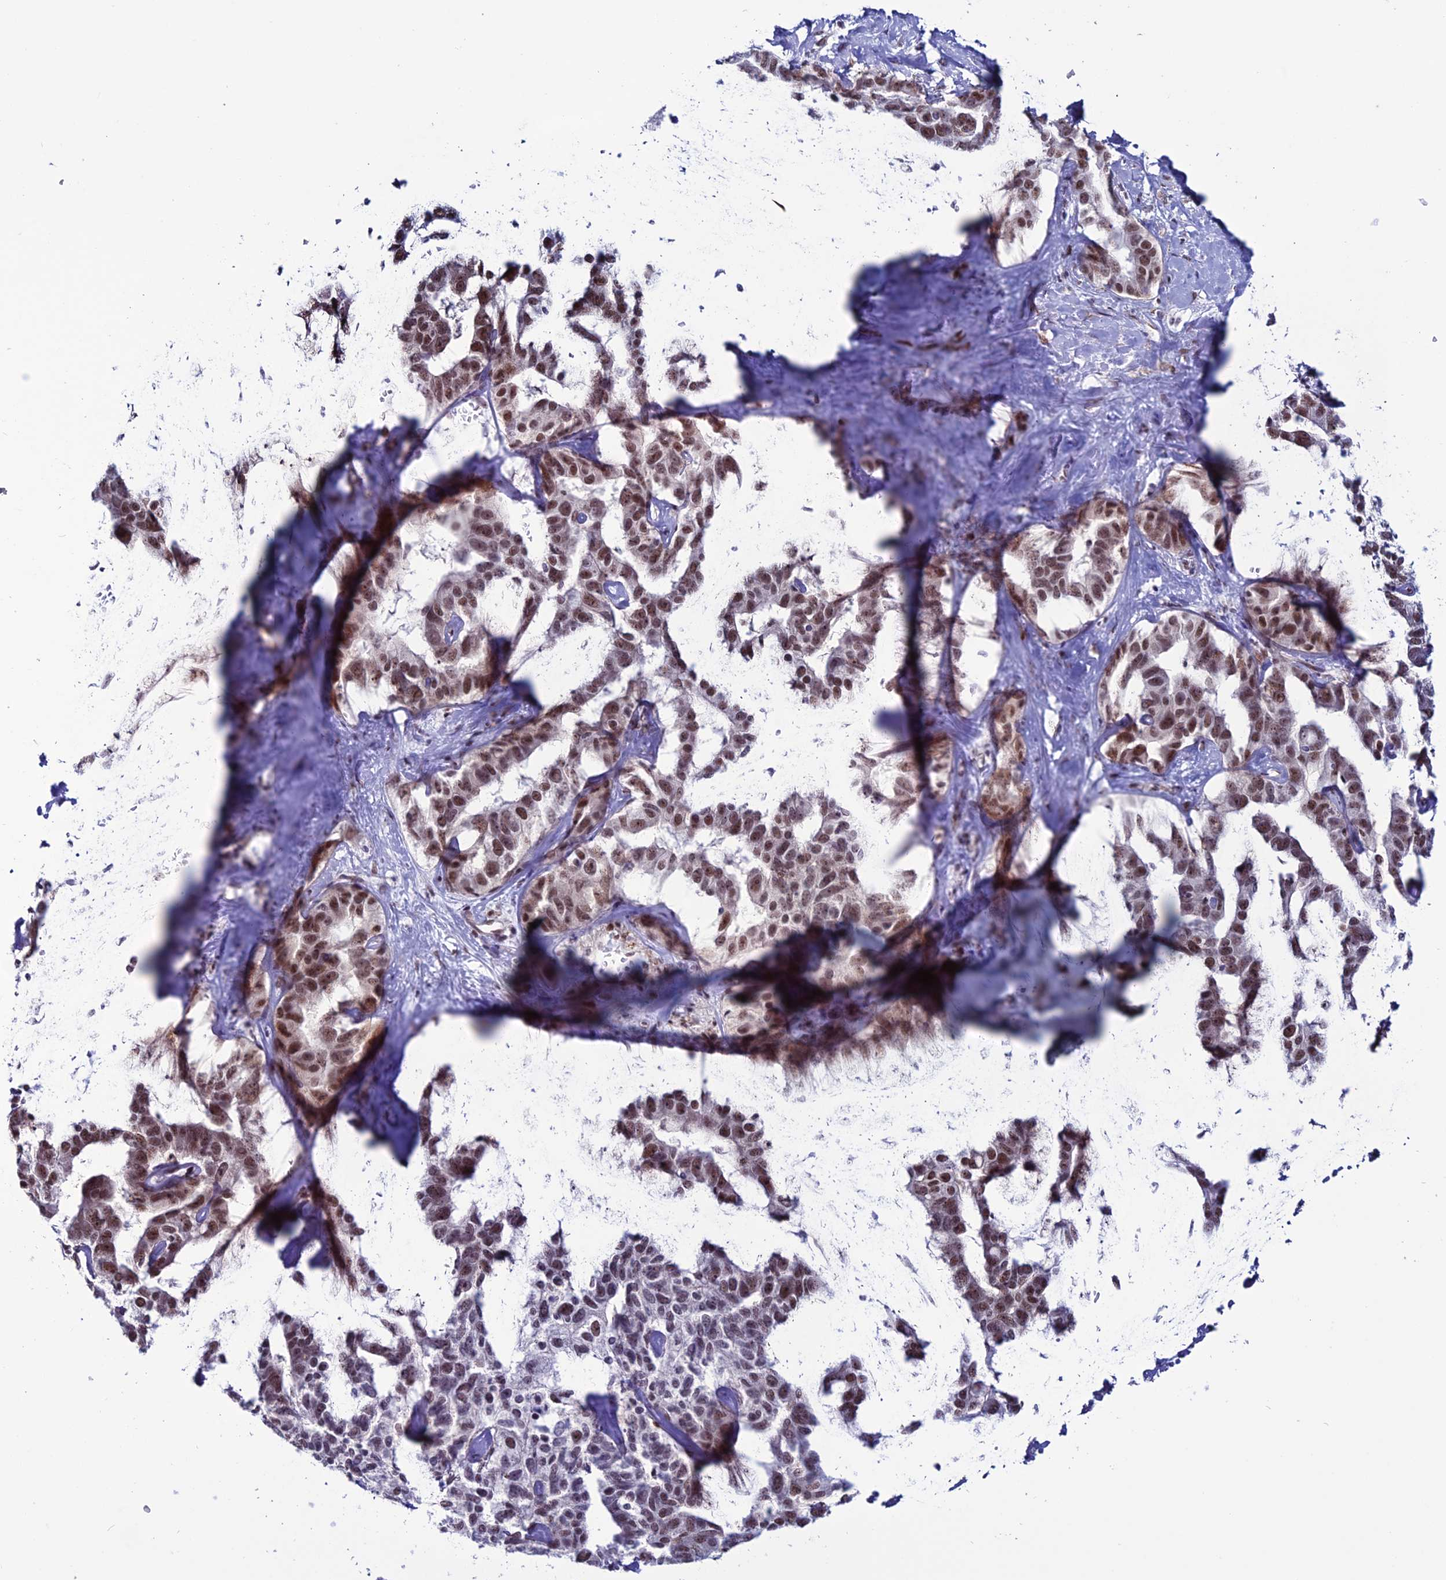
{"staining": {"intensity": "moderate", "quantity": ">75%", "location": "nuclear"}, "tissue": "liver cancer", "cell_type": "Tumor cells", "image_type": "cancer", "snomed": [{"axis": "morphology", "description": "Cholangiocarcinoma"}, {"axis": "topography", "description": "Liver"}], "caption": "Tumor cells demonstrate moderate nuclear staining in approximately >75% of cells in cholangiocarcinoma (liver). Immunohistochemistry stains the protein in brown and the nuclei are stained blue.", "gene": "U2AF1", "patient": {"sex": "male", "age": 59}}